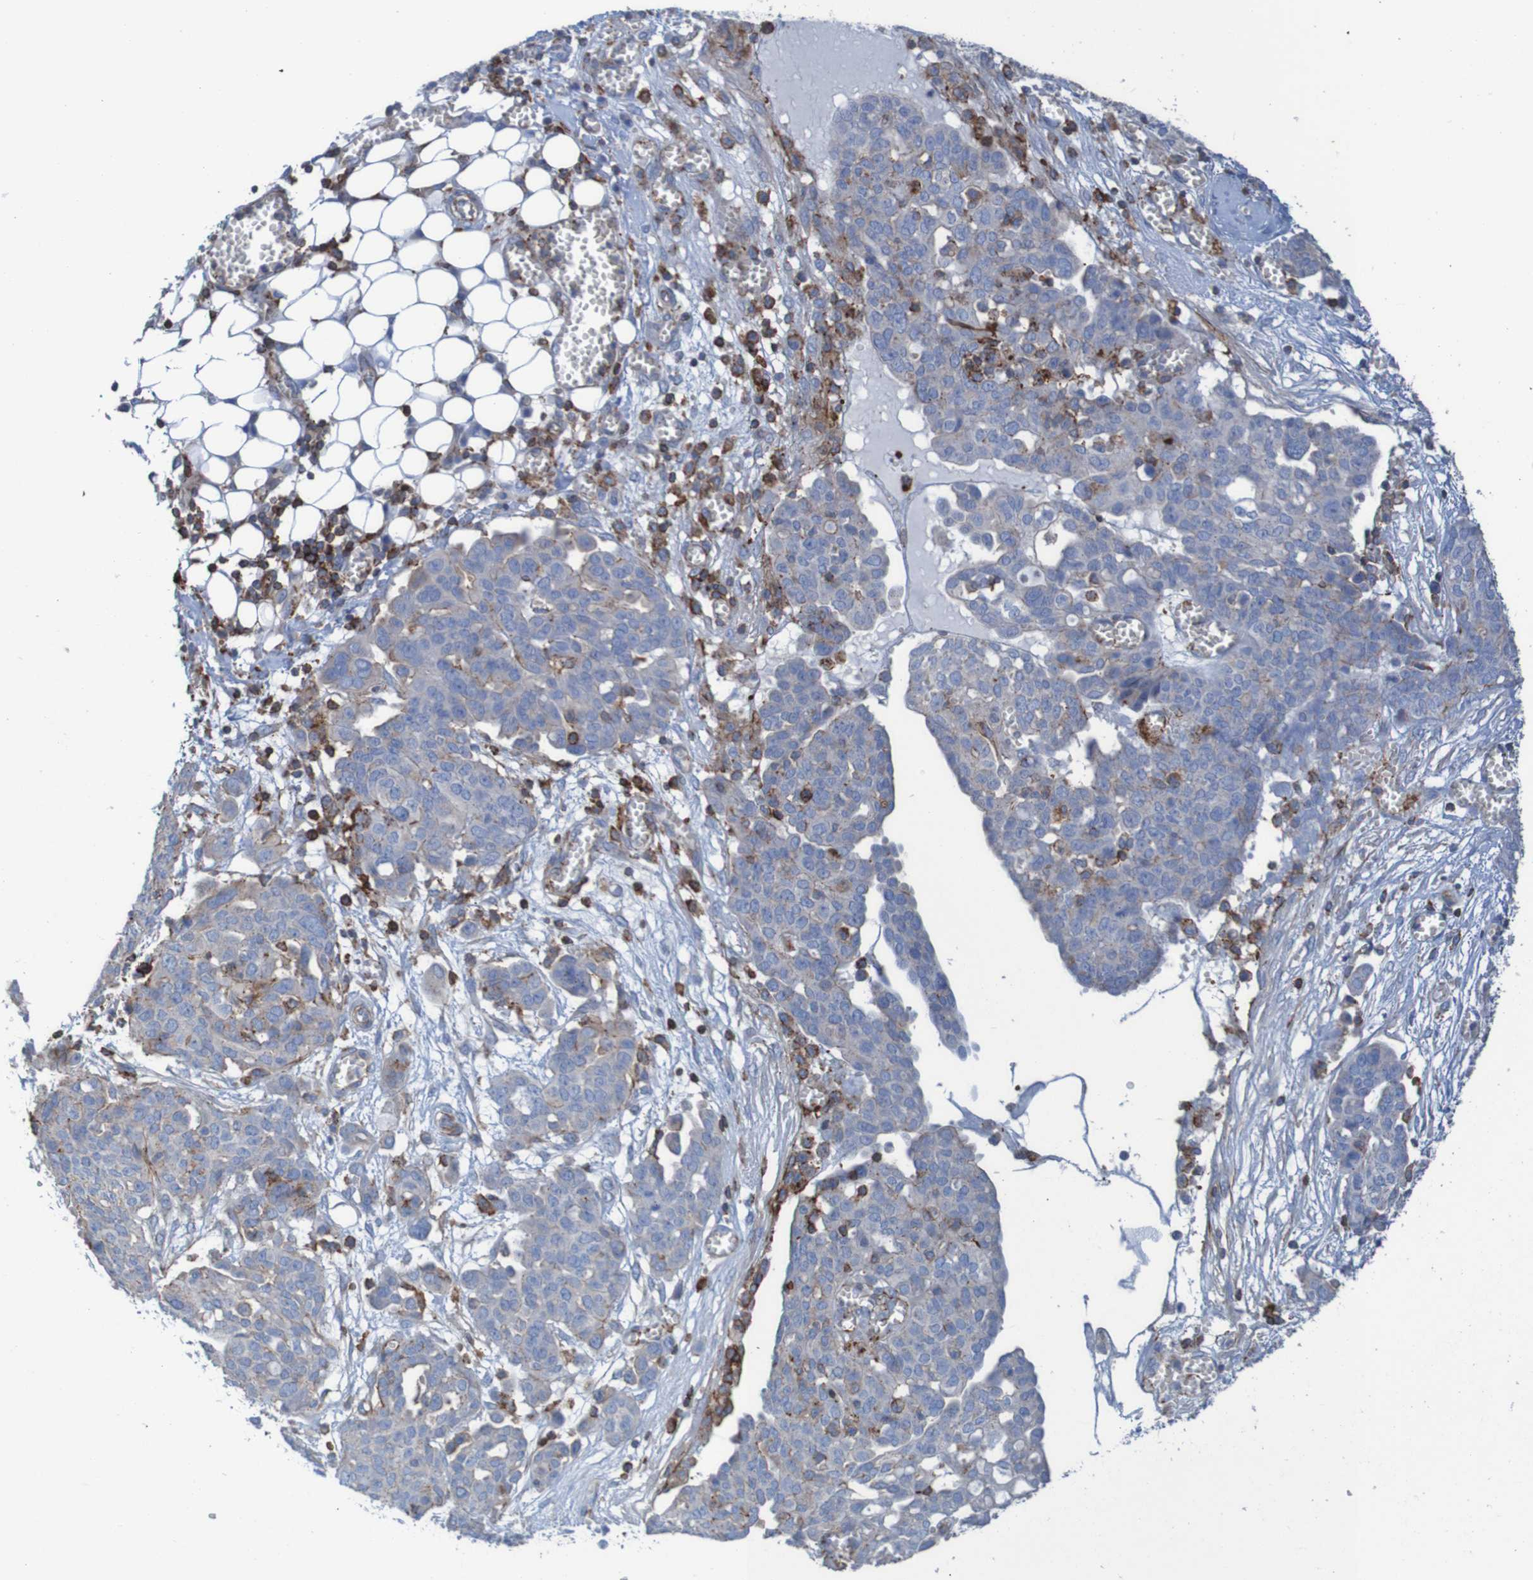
{"staining": {"intensity": "negative", "quantity": "none", "location": "none"}, "tissue": "ovarian cancer", "cell_type": "Tumor cells", "image_type": "cancer", "snomed": [{"axis": "morphology", "description": "Cystadenocarcinoma, serous, NOS"}, {"axis": "topography", "description": "Soft tissue"}, {"axis": "topography", "description": "Ovary"}], "caption": "Immunohistochemistry of human serous cystadenocarcinoma (ovarian) demonstrates no staining in tumor cells.", "gene": "RNF182", "patient": {"sex": "female", "age": 57}}